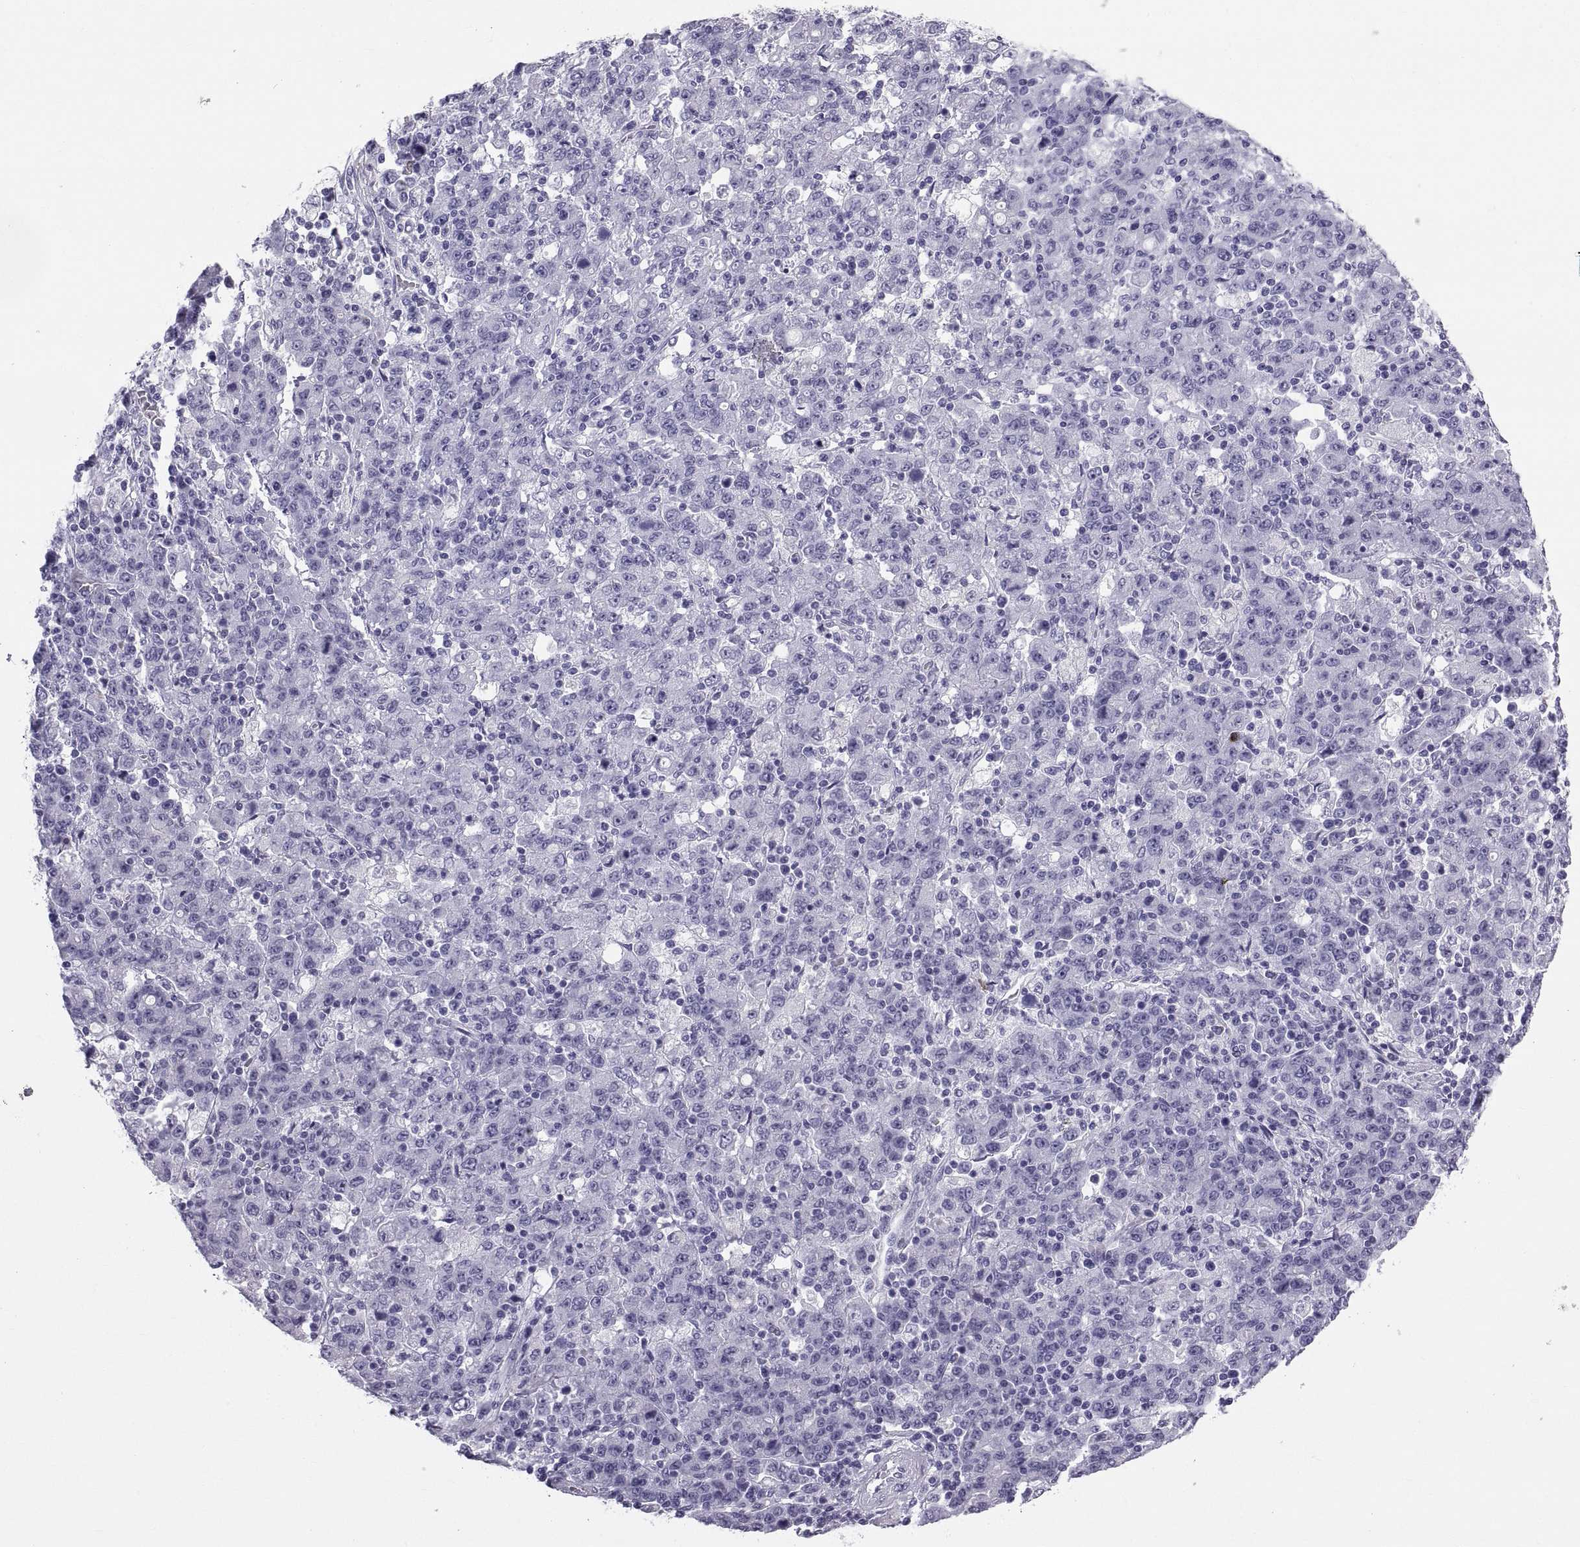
{"staining": {"intensity": "negative", "quantity": "none", "location": "none"}, "tissue": "stomach cancer", "cell_type": "Tumor cells", "image_type": "cancer", "snomed": [{"axis": "morphology", "description": "Adenocarcinoma, NOS"}, {"axis": "topography", "description": "Stomach, upper"}], "caption": "IHC micrograph of adenocarcinoma (stomach) stained for a protein (brown), which demonstrates no positivity in tumor cells. (DAB immunohistochemistry (IHC) with hematoxylin counter stain).", "gene": "CT47A10", "patient": {"sex": "male", "age": 69}}